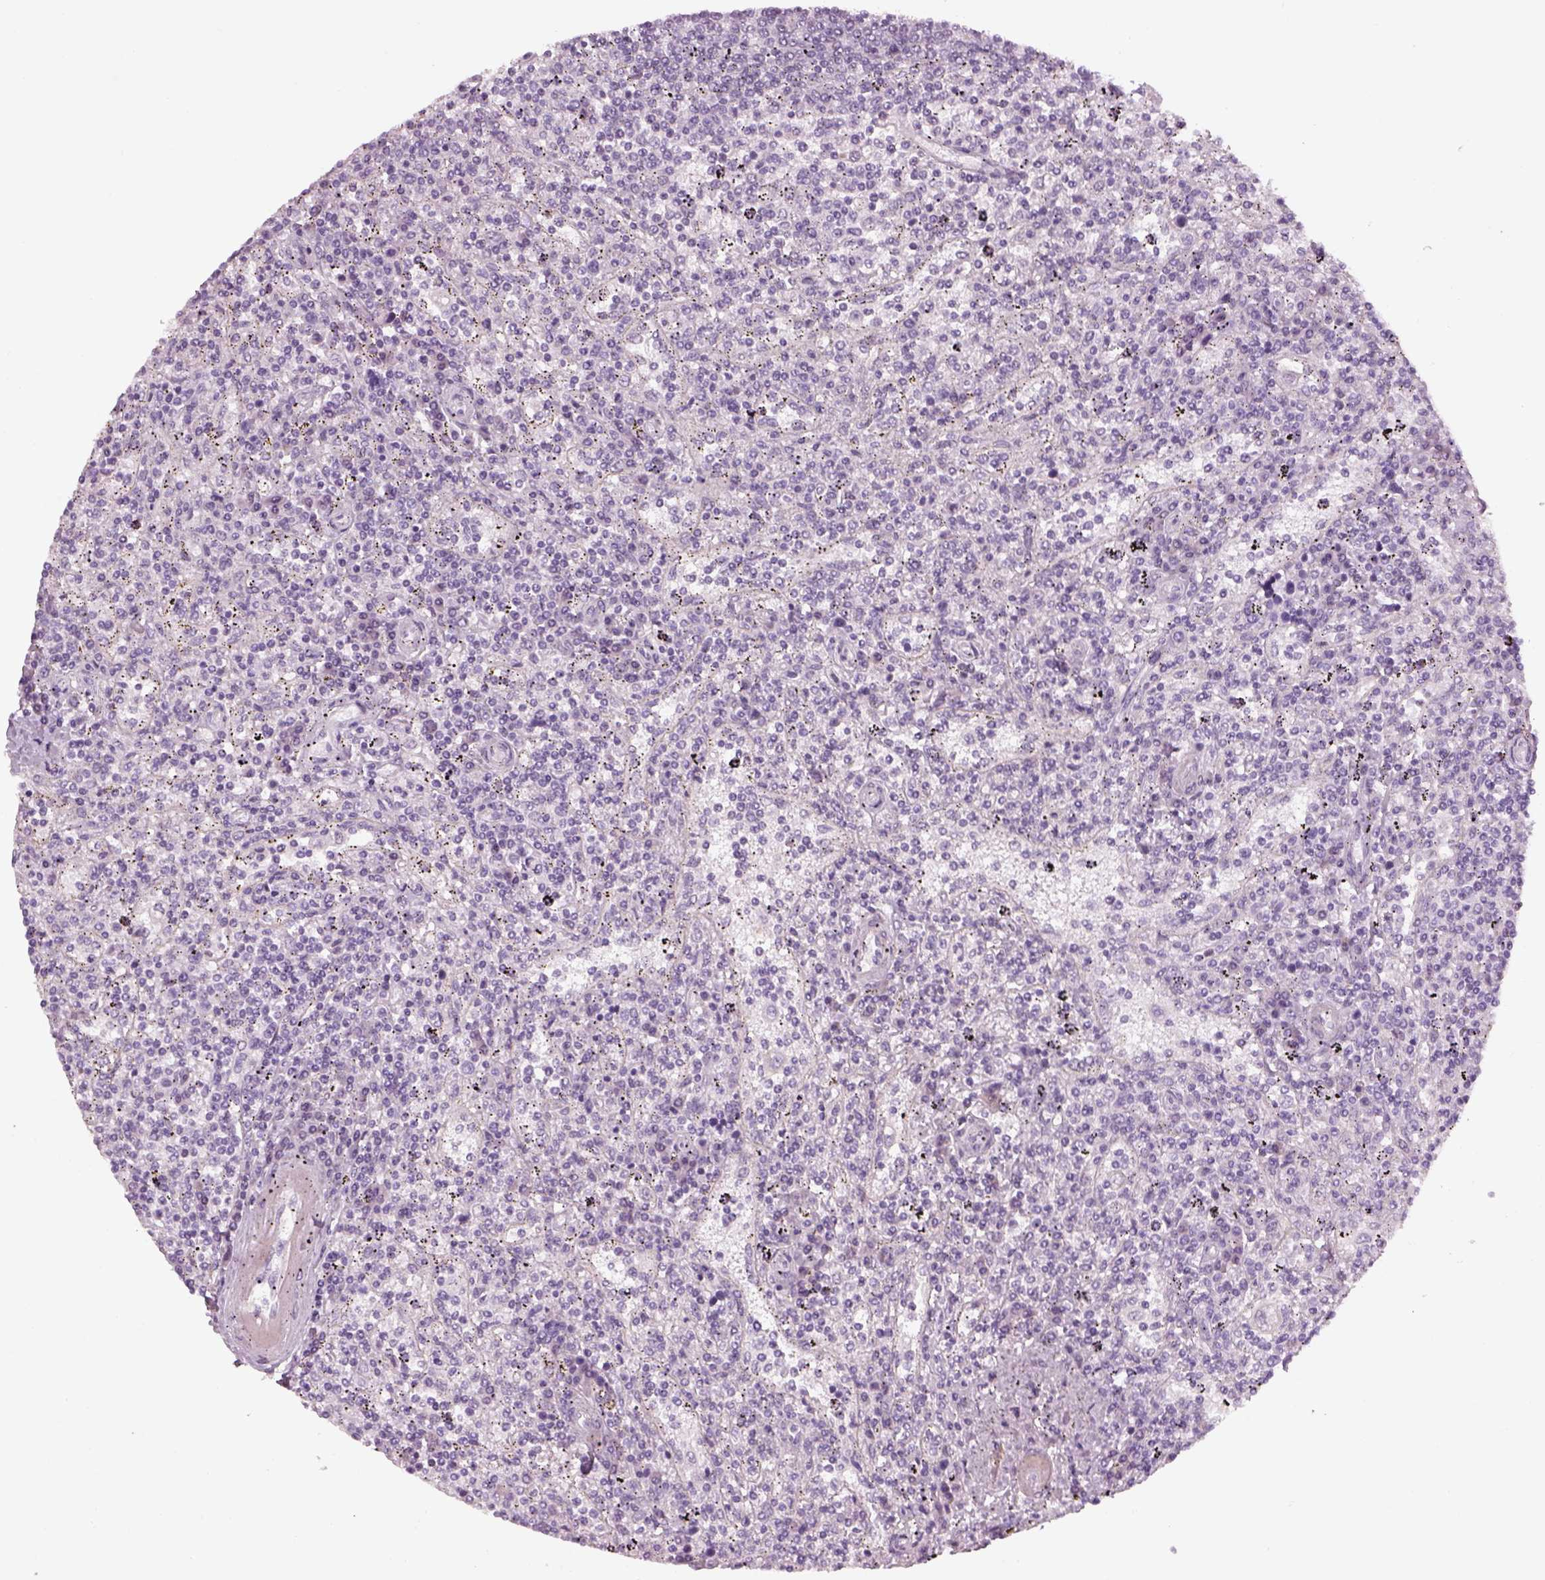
{"staining": {"intensity": "negative", "quantity": "none", "location": "none"}, "tissue": "lymphoma", "cell_type": "Tumor cells", "image_type": "cancer", "snomed": [{"axis": "morphology", "description": "Malignant lymphoma, non-Hodgkin's type, Low grade"}, {"axis": "topography", "description": "Spleen"}], "caption": "This image is of lymphoma stained with immunohistochemistry to label a protein in brown with the nuclei are counter-stained blue. There is no positivity in tumor cells.", "gene": "PABPC1L2B", "patient": {"sex": "male", "age": 62}}